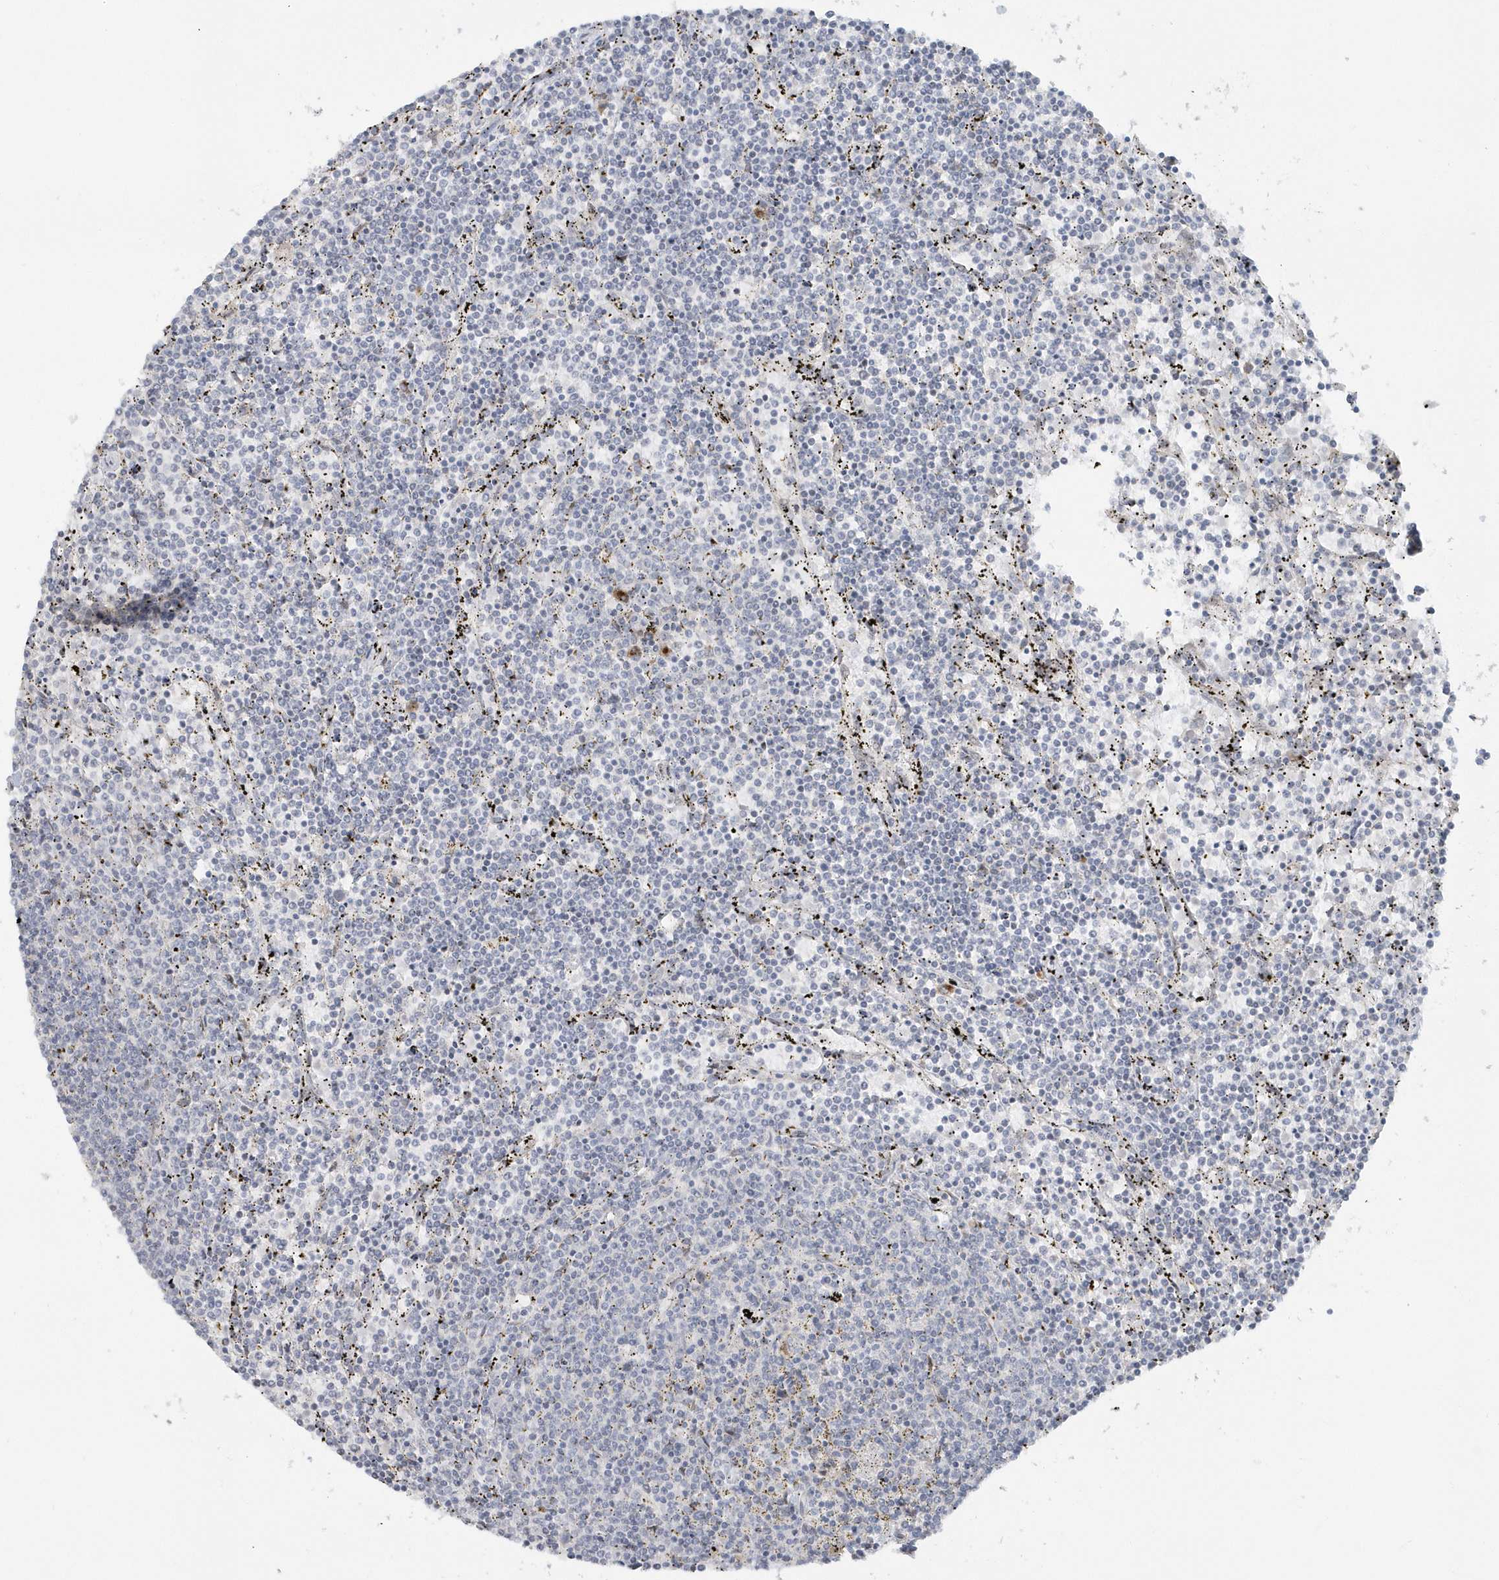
{"staining": {"intensity": "negative", "quantity": "none", "location": "none"}, "tissue": "lymphoma", "cell_type": "Tumor cells", "image_type": "cancer", "snomed": [{"axis": "morphology", "description": "Malignant lymphoma, non-Hodgkin's type, Low grade"}, {"axis": "topography", "description": "Spleen"}], "caption": "This is a photomicrograph of immunohistochemistry staining of low-grade malignant lymphoma, non-Hodgkin's type, which shows no positivity in tumor cells.", "gene": "DHFR", "patient": {"sex": "female", "age": 50}}